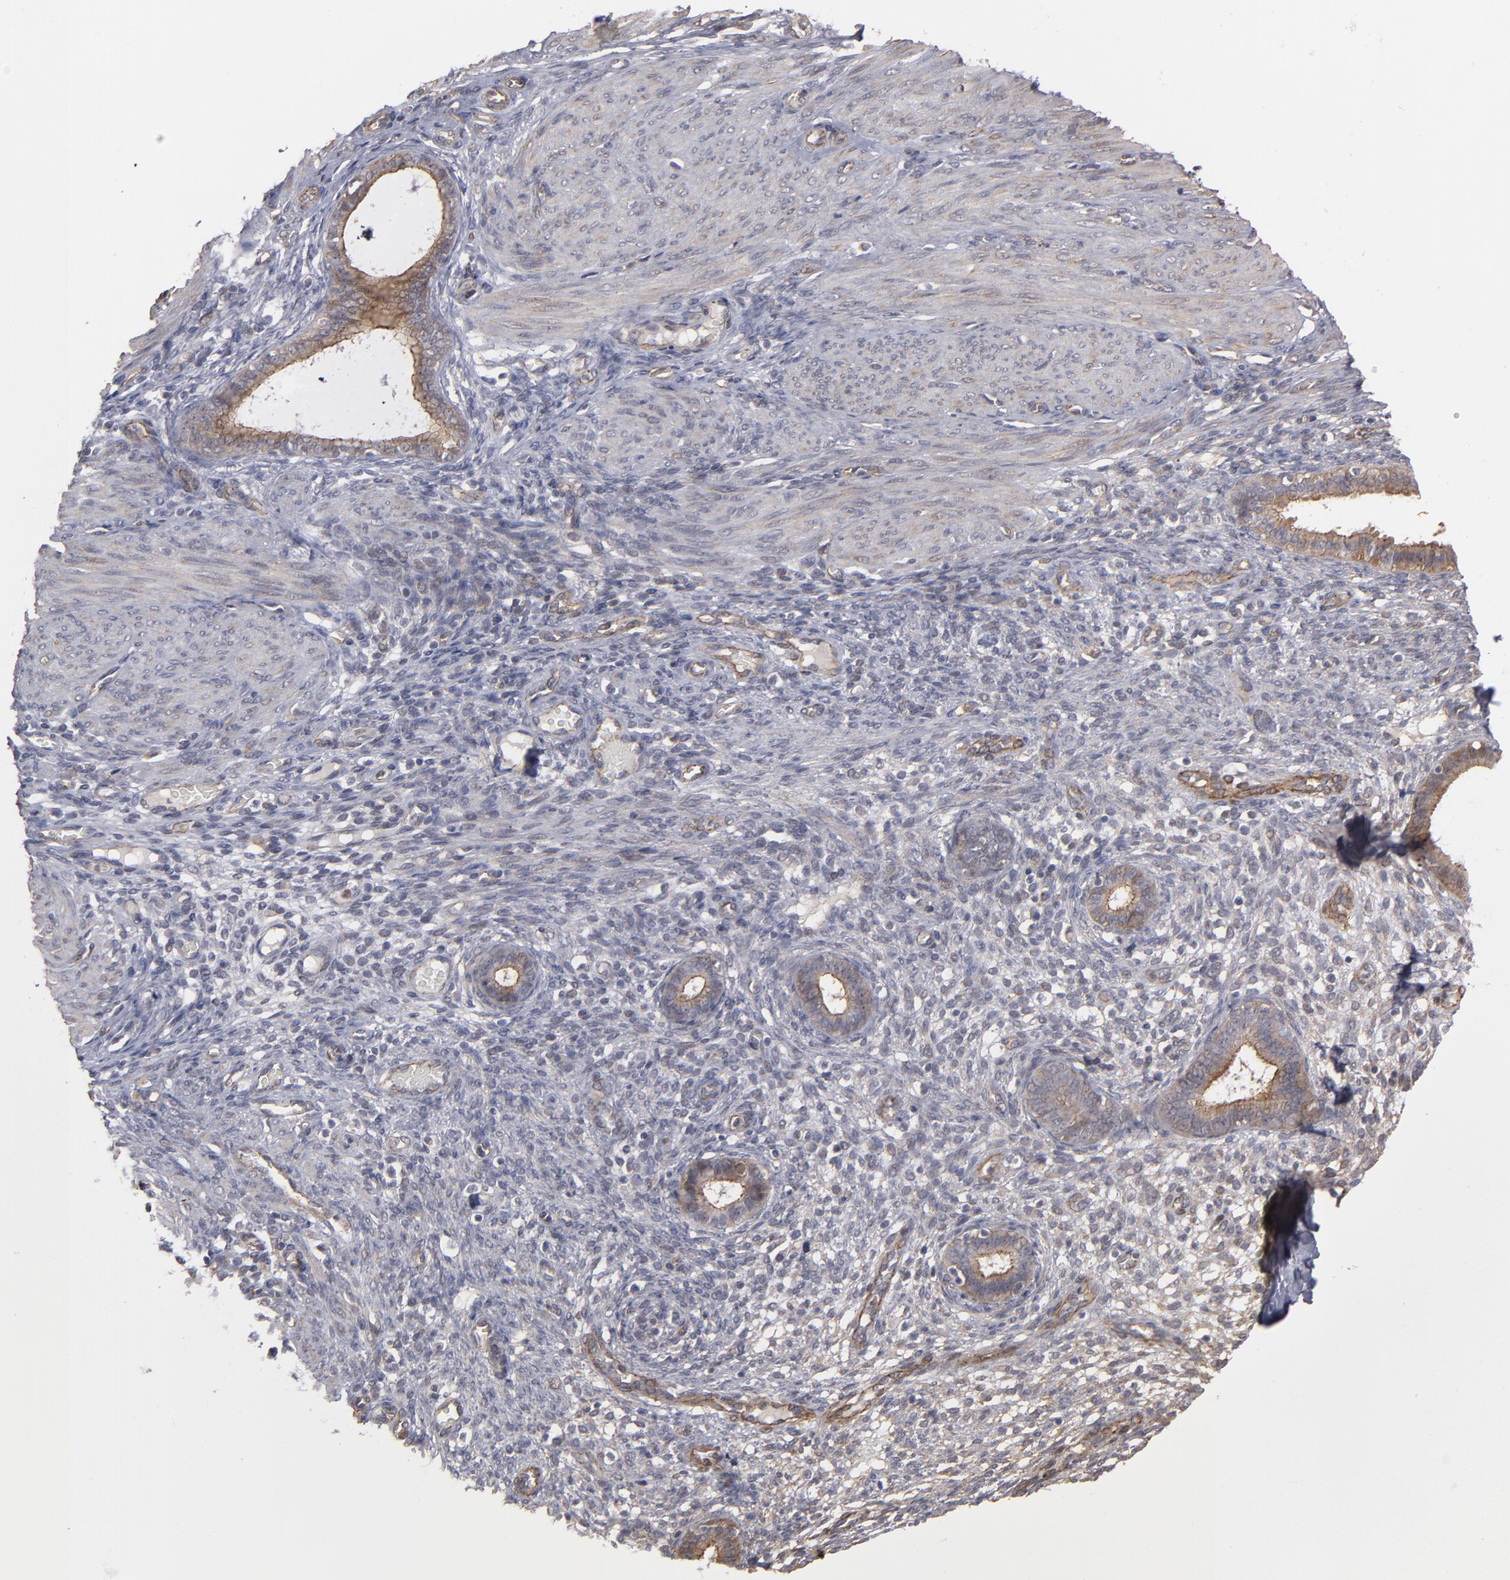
{"staining": {"intensity": "moderate", "quantity": ">75%", "location": "cytoplasmic/membranous"}, "tissue": "endometrium", "cell_type": "Cells in endometrial stroma", "image_type": "normal", "snomed": [{"axis": "morphology", "description": "Normal tissue, NOS"}, {"axis": "topography", "description": "Endometrium"}], "caption": "Moderate cytoplasmic/membranous protein positivity is identified in about >75% of cells in endometrial stroma in endometrium. Nuclei are stained in blue.", "gene": "TJP1", "patient": {"sex": "female", "age": 72}}